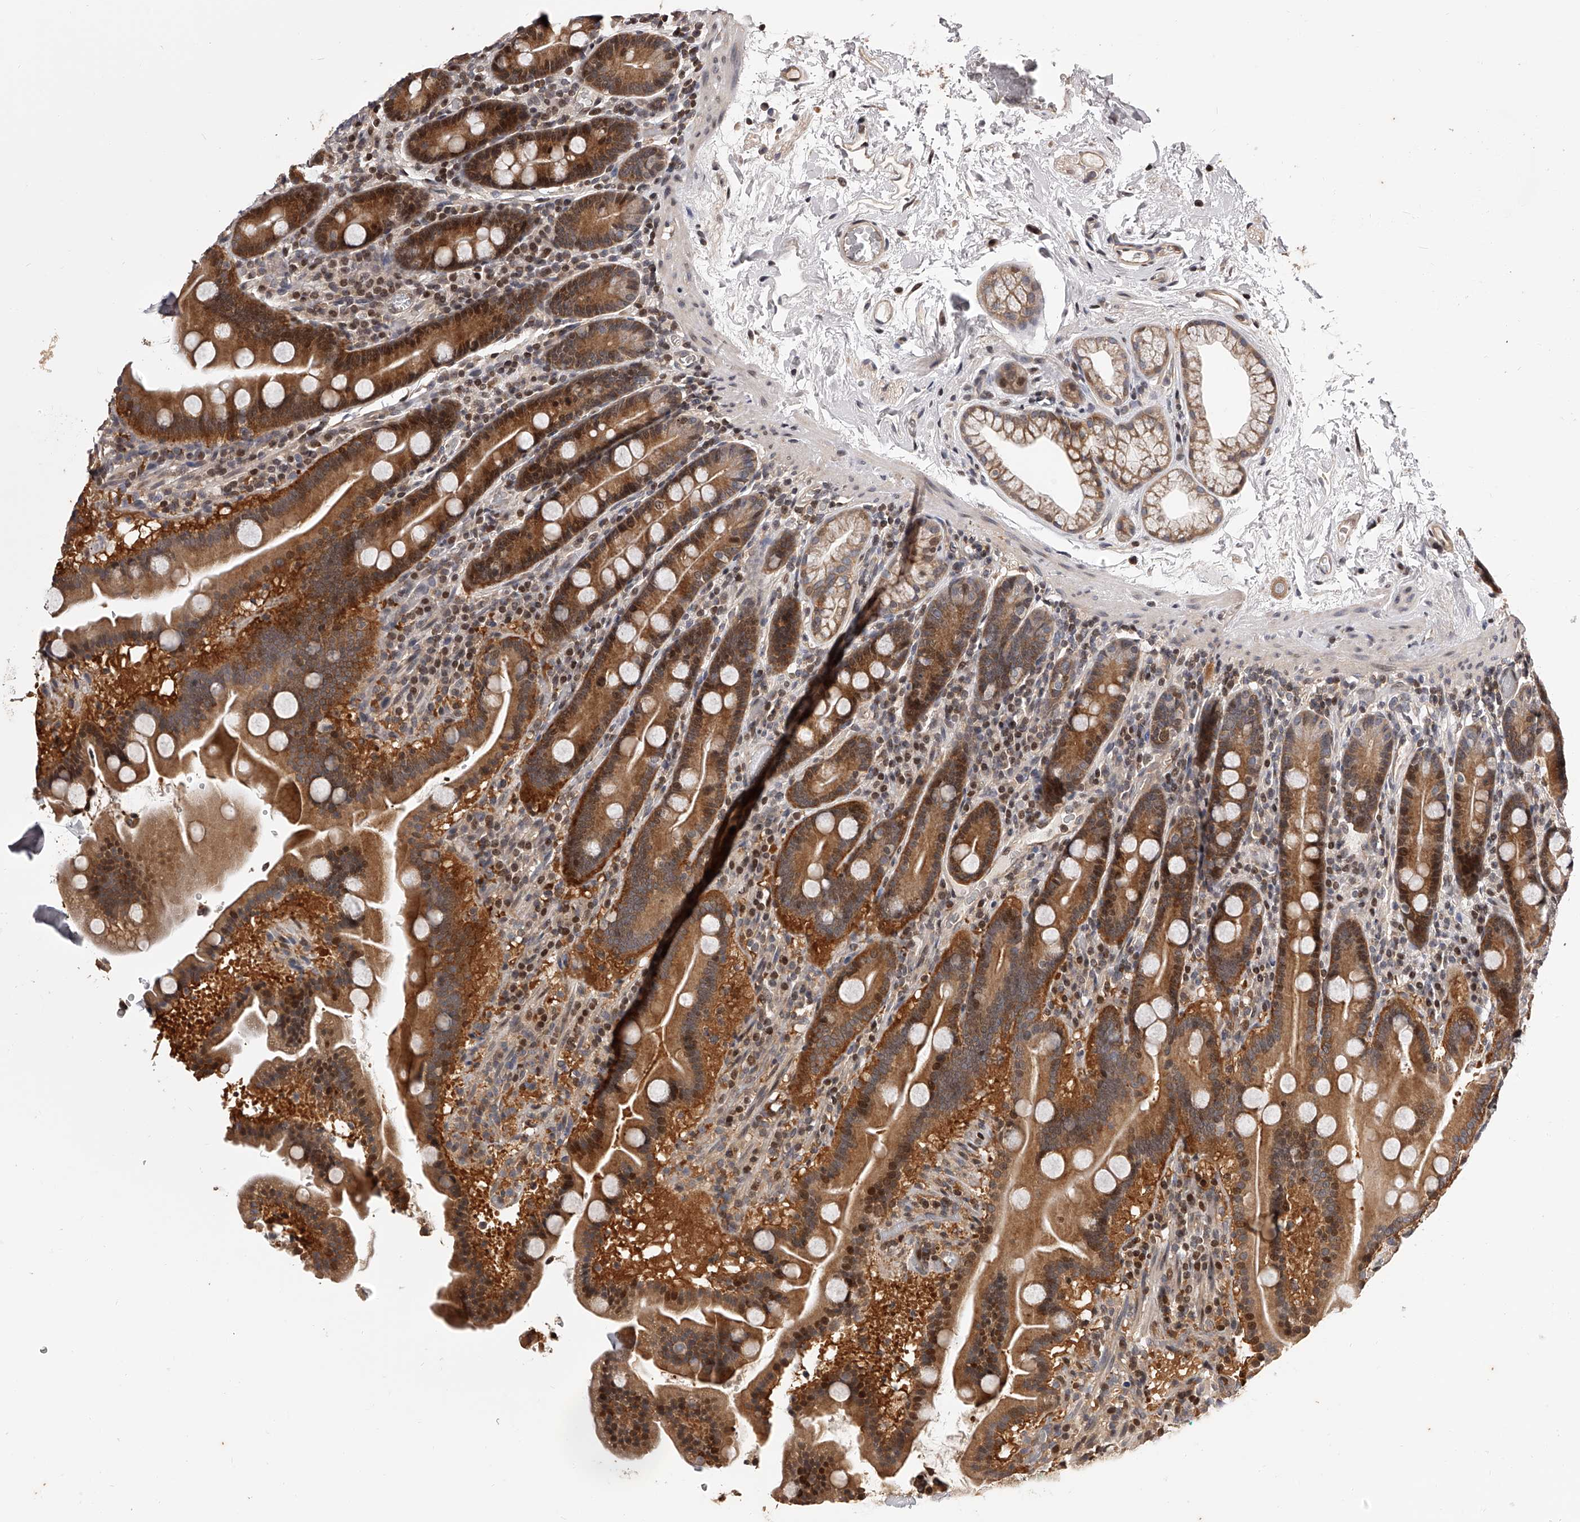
{"staining": {"intensity": "moderate", "quantity": ">75%", "location": "cytoplasmic/membranous,nuclear"}, "tissue": "duodenum", "cell_type": "Glandular cells", "image_type": "normal", "snomed": [{"axis": "morphology", "description": "Normal tissue, NOS"}, {"axis": "topography", "description": "Duodenum"}], "caption": "Immunohistochemical staining of unremarkable human duodenum demonstrates moderate cytoplasmic/membranous,nuclear protein positivity in approximately >75% of glandular cells.", "gene": "PFDN2", "patient": {"sex": "male", "age": 55}}